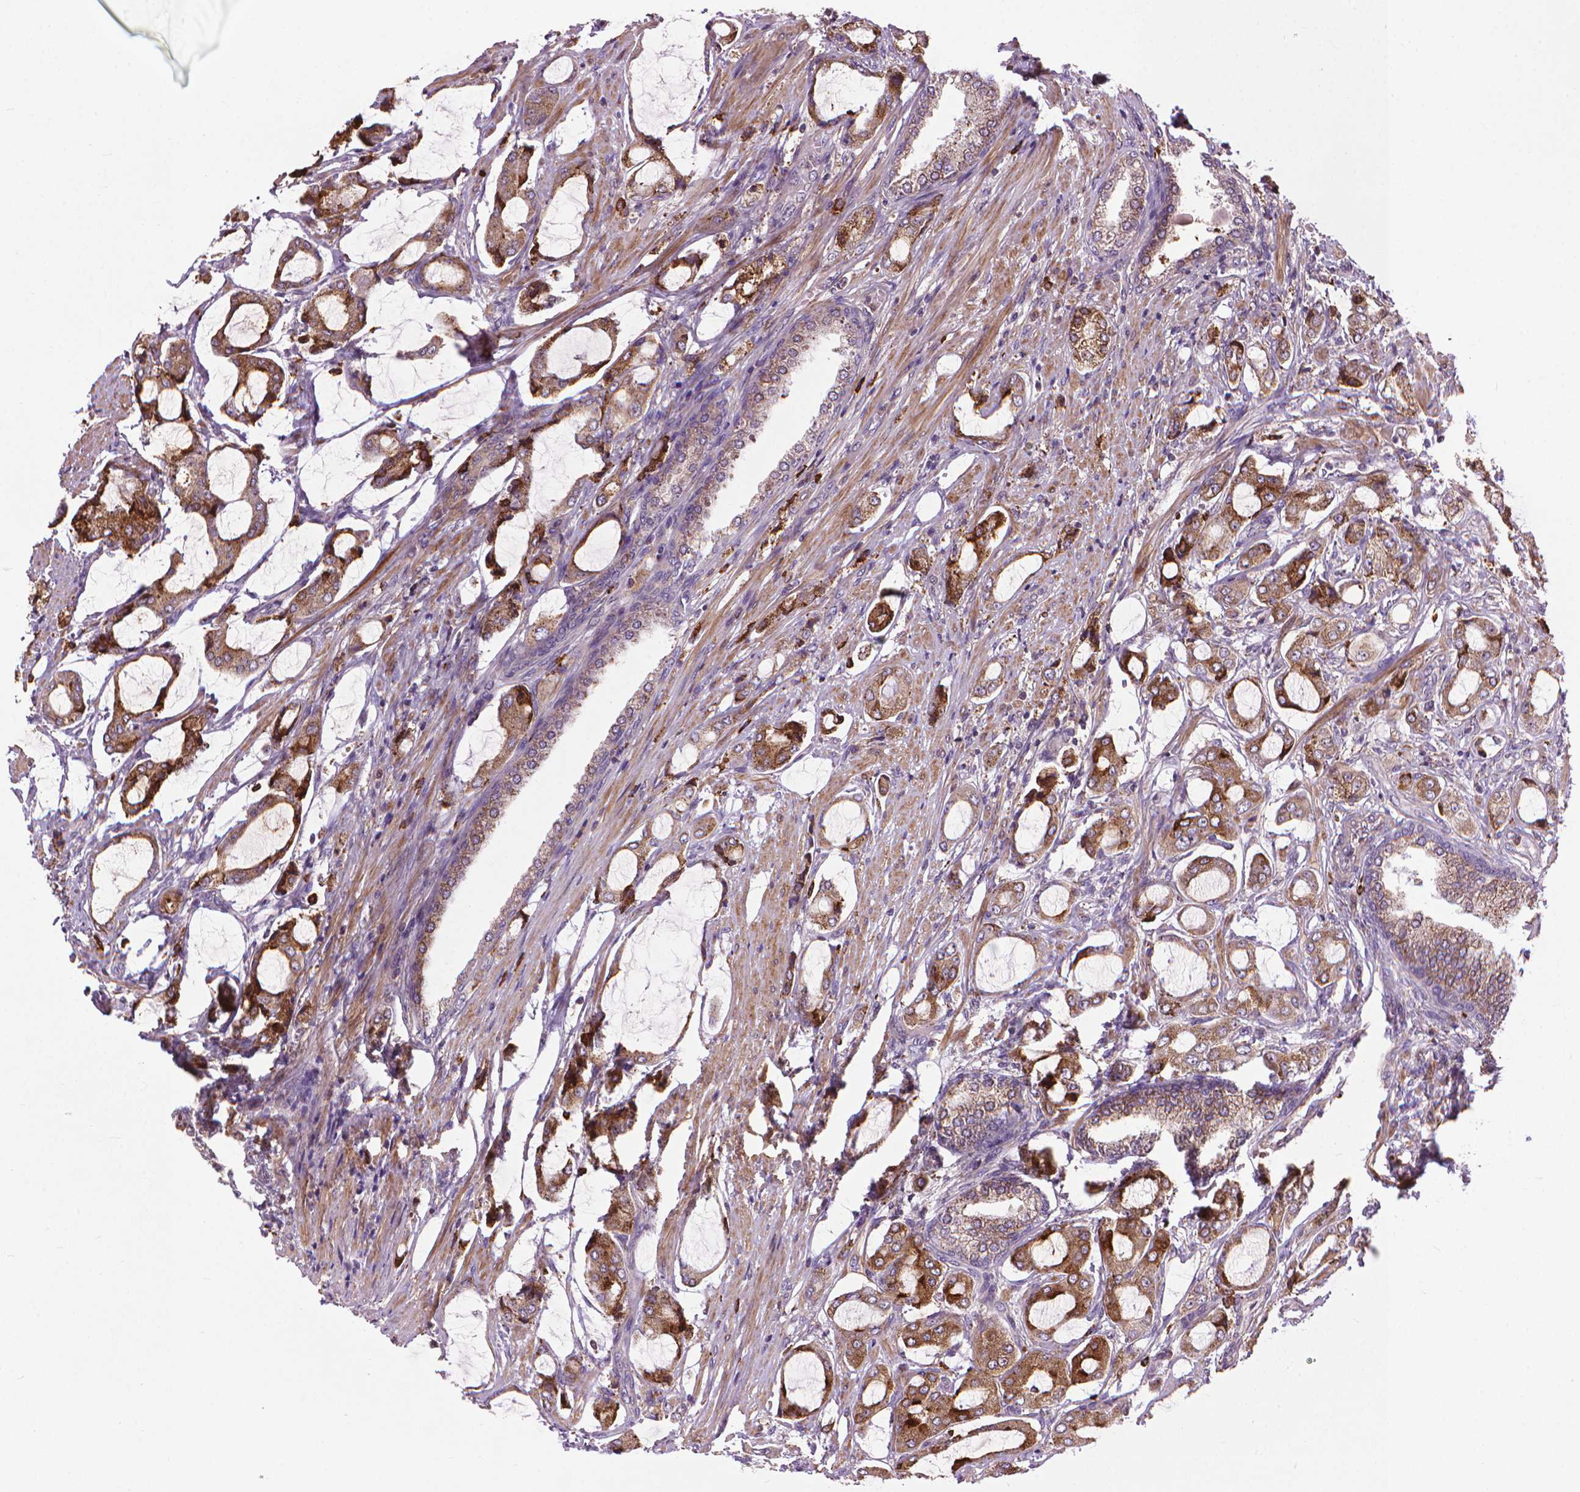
{"staining": {"intensity": "moderate", "quantity": ">75%", "location": "cytoplasmic/membranous"}, "tissue": "prostate cancer", "cell_type": "Tumor cells", "image_type": "cancer", "snomed": [{"axis": "morphology", "description": "Adenocarcinoma, NOS"}, {"axis": "topography", "description": "Prostate"}], "caption": "High-power microscopy captured an immunohistochemistry histopathology image of adenocarcinoma (prostate), revealing moderate cytoplasmic/membranous staining in approximately >75% of tumor cells.", "gene": "MYH14", "patient": {"sex": "male", "age": 63}}